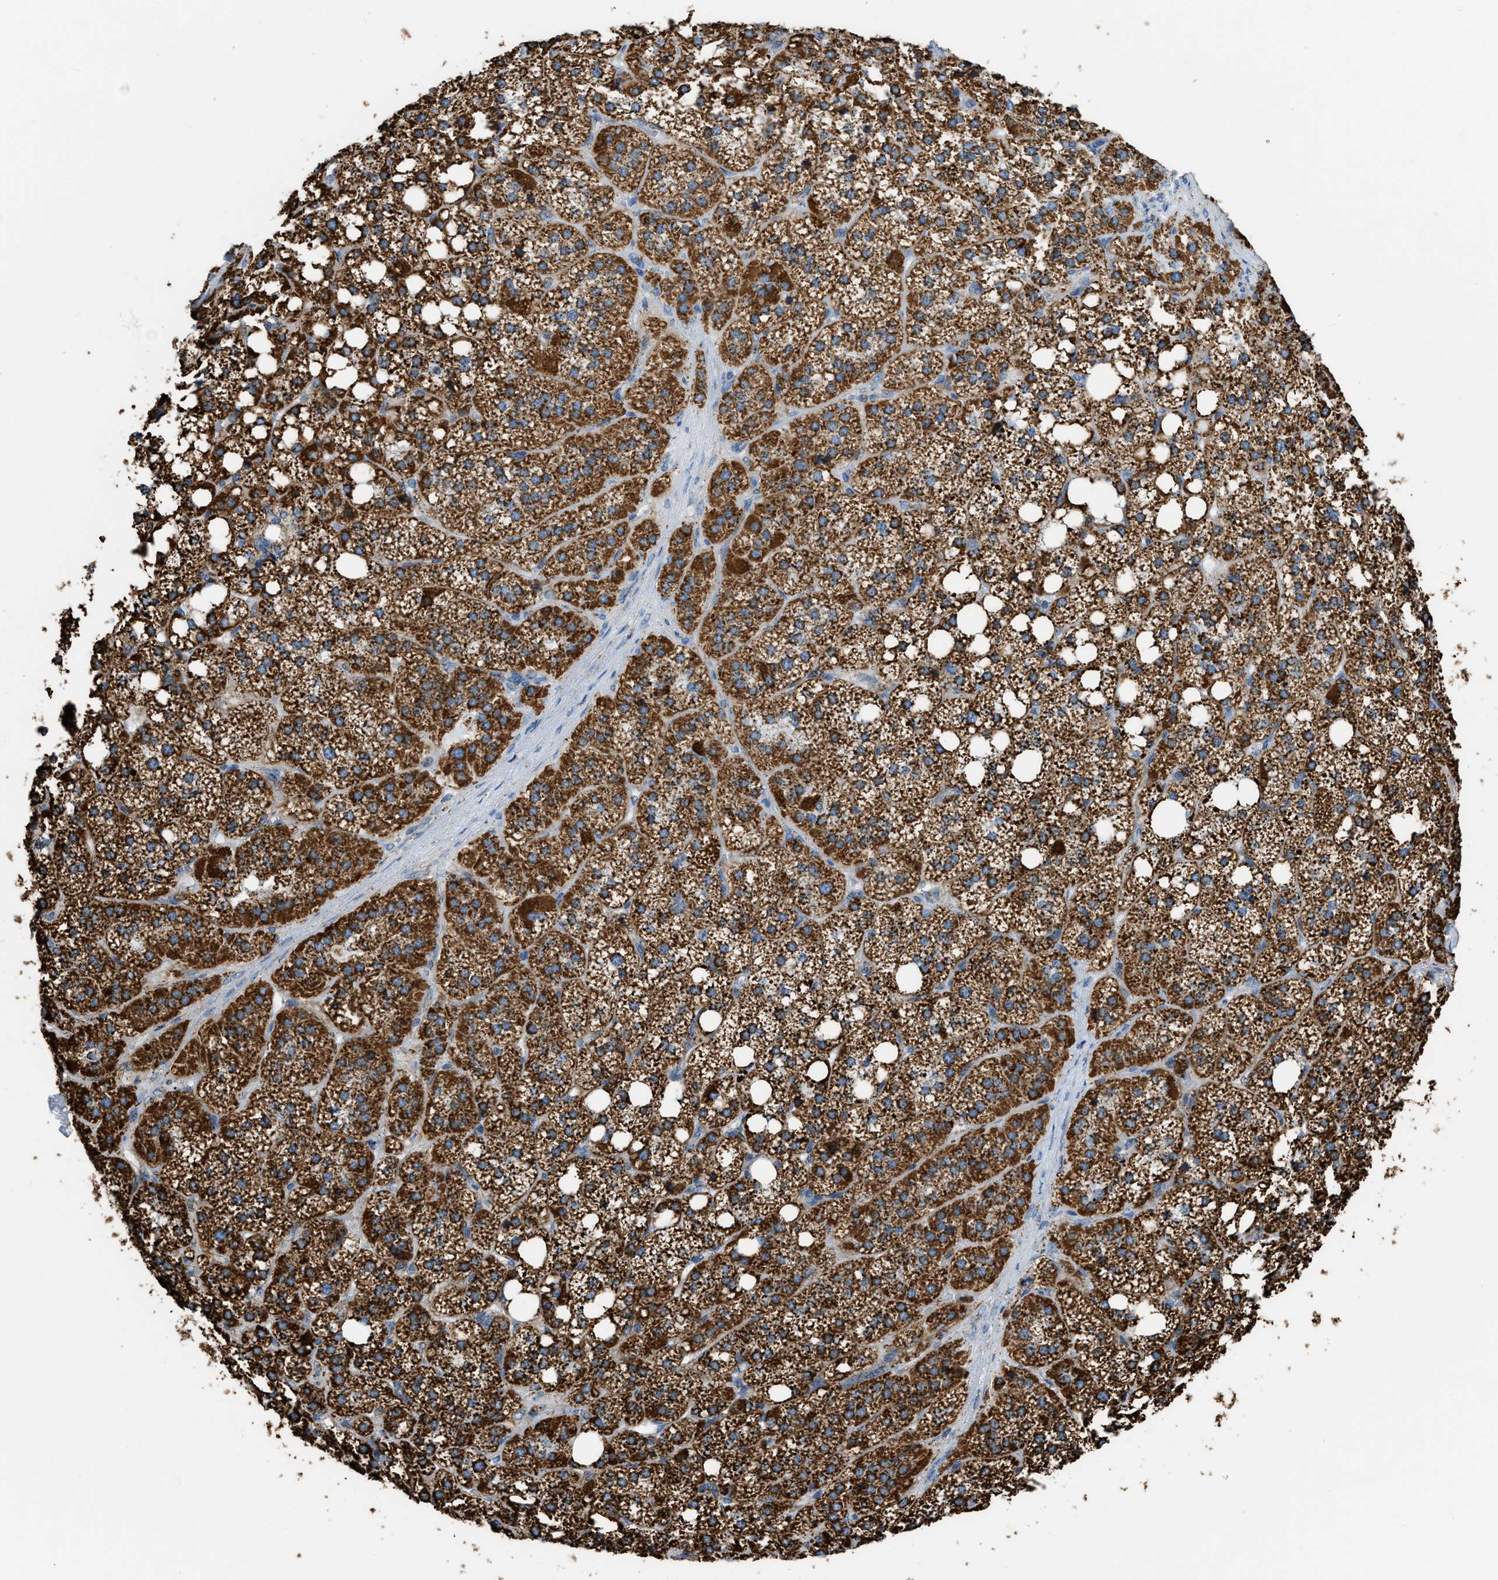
{"staining": {"intensity": "strong", "quantity": ">75%", "location": "cytoplasmic/membranous"}, "tissue": "adrenal gland", "cell_type": "Glandular cells", "image_type": "normal", "snomed": [{"axis": "morphology", "description": "Normal tissue, NOS"}, {"axis": "topography", "description": "Adrenal gland"}], "caption": "Immunohistochemical staining of benign human adrenal gland reveals strong cytoplasmic/membranous protein expression in about >75% of glandular cells.", "gene": "ETFB", "patient": {"sex": "female", "age": 59}}